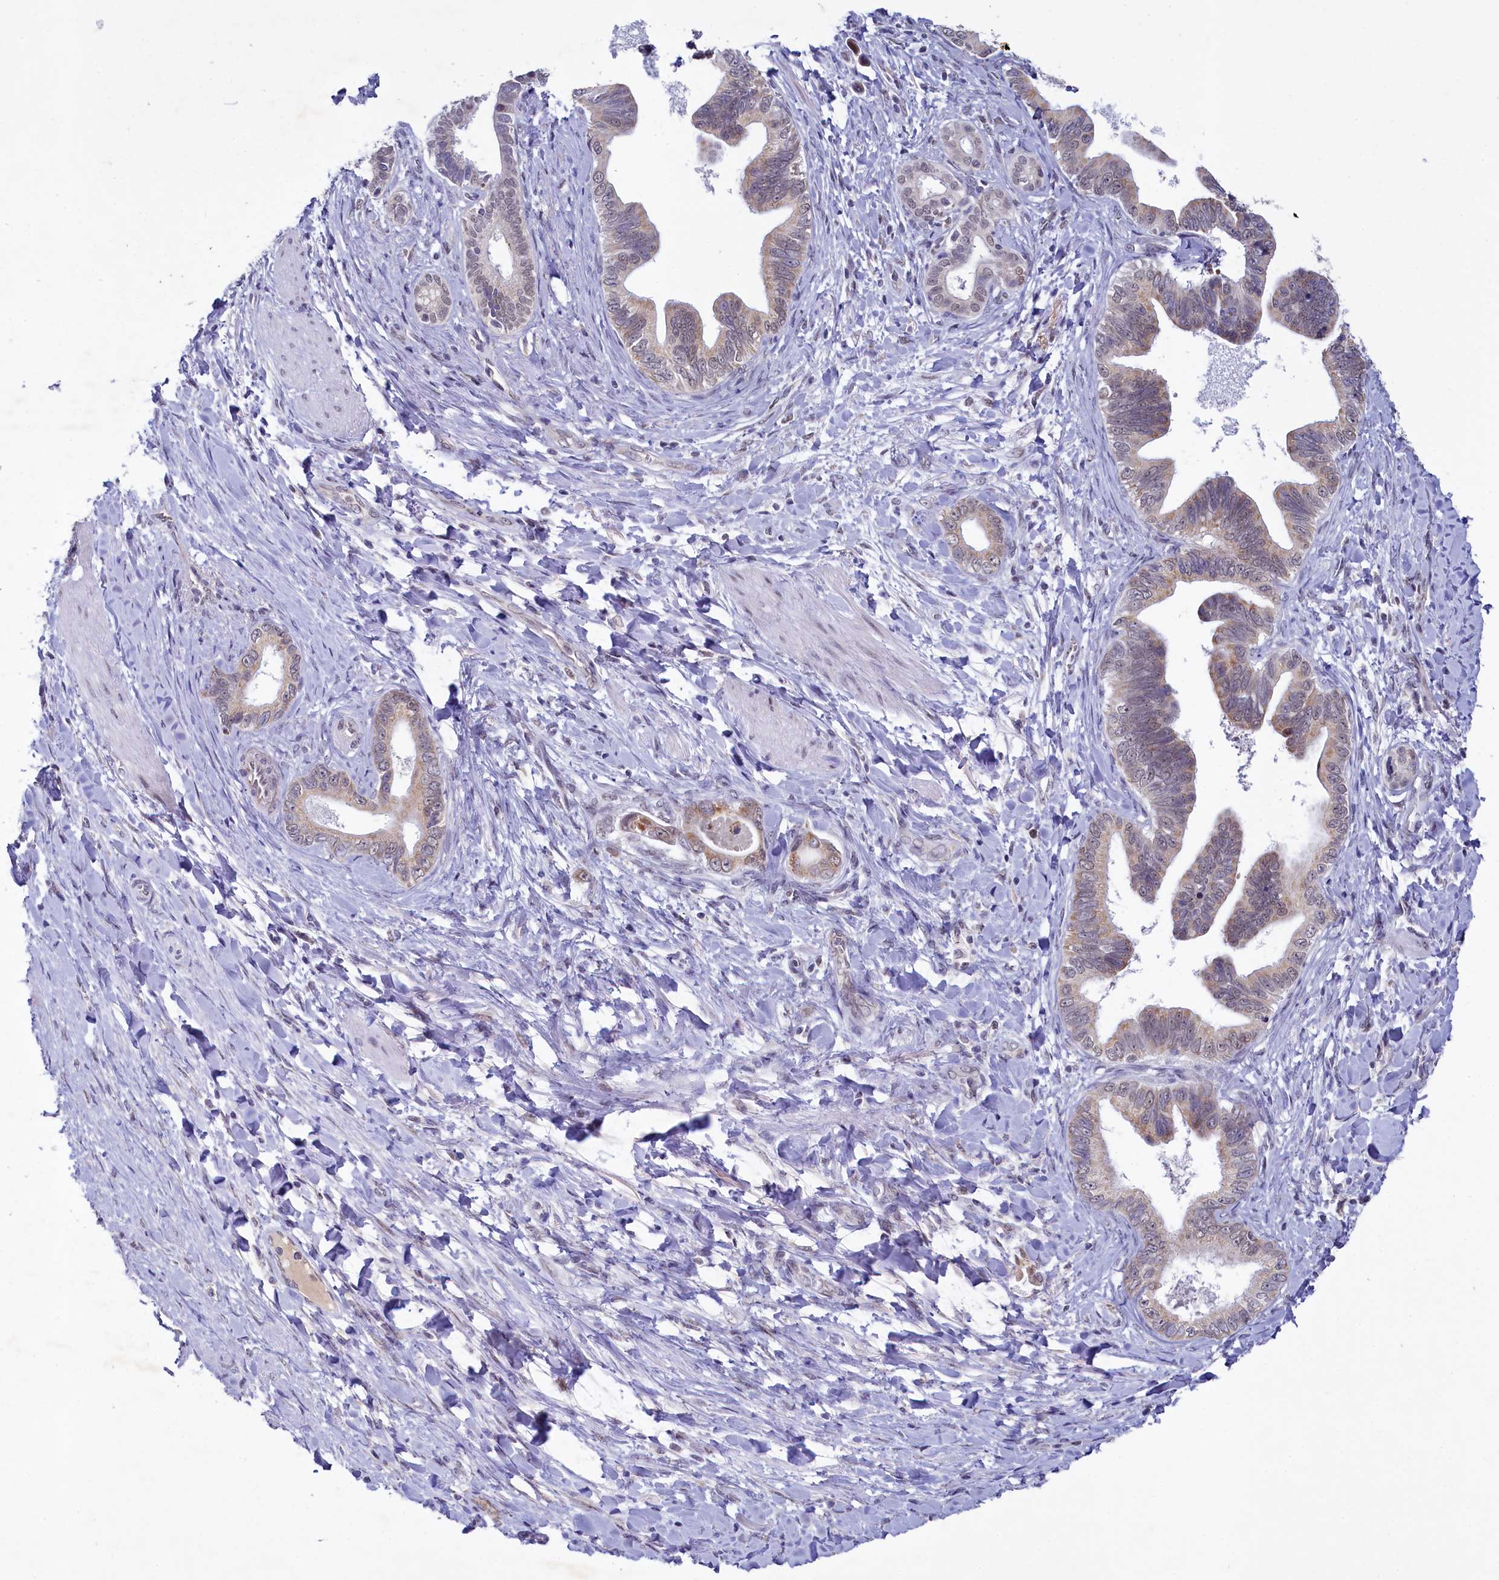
{"staining": {"intensity": "weak", "quantity": "<25%", "location": "cytoplasmic/membranous"}, "tissue": "pancreatic cancer", "cell_type": "Tumor cells", "image_type": "cancer", "snomed": [{"axis": "morphology", "description": "Adenocarcinoma, NOS"}, {"axis": "topography", "description": "Pancreas"}], "caption": "Micrograph shows no significant protein staining in tumor cells of adenocarcinoma (pancreatic).", "gene": "PPHLN1", "patient": {"sex": "female", "age": 55}}